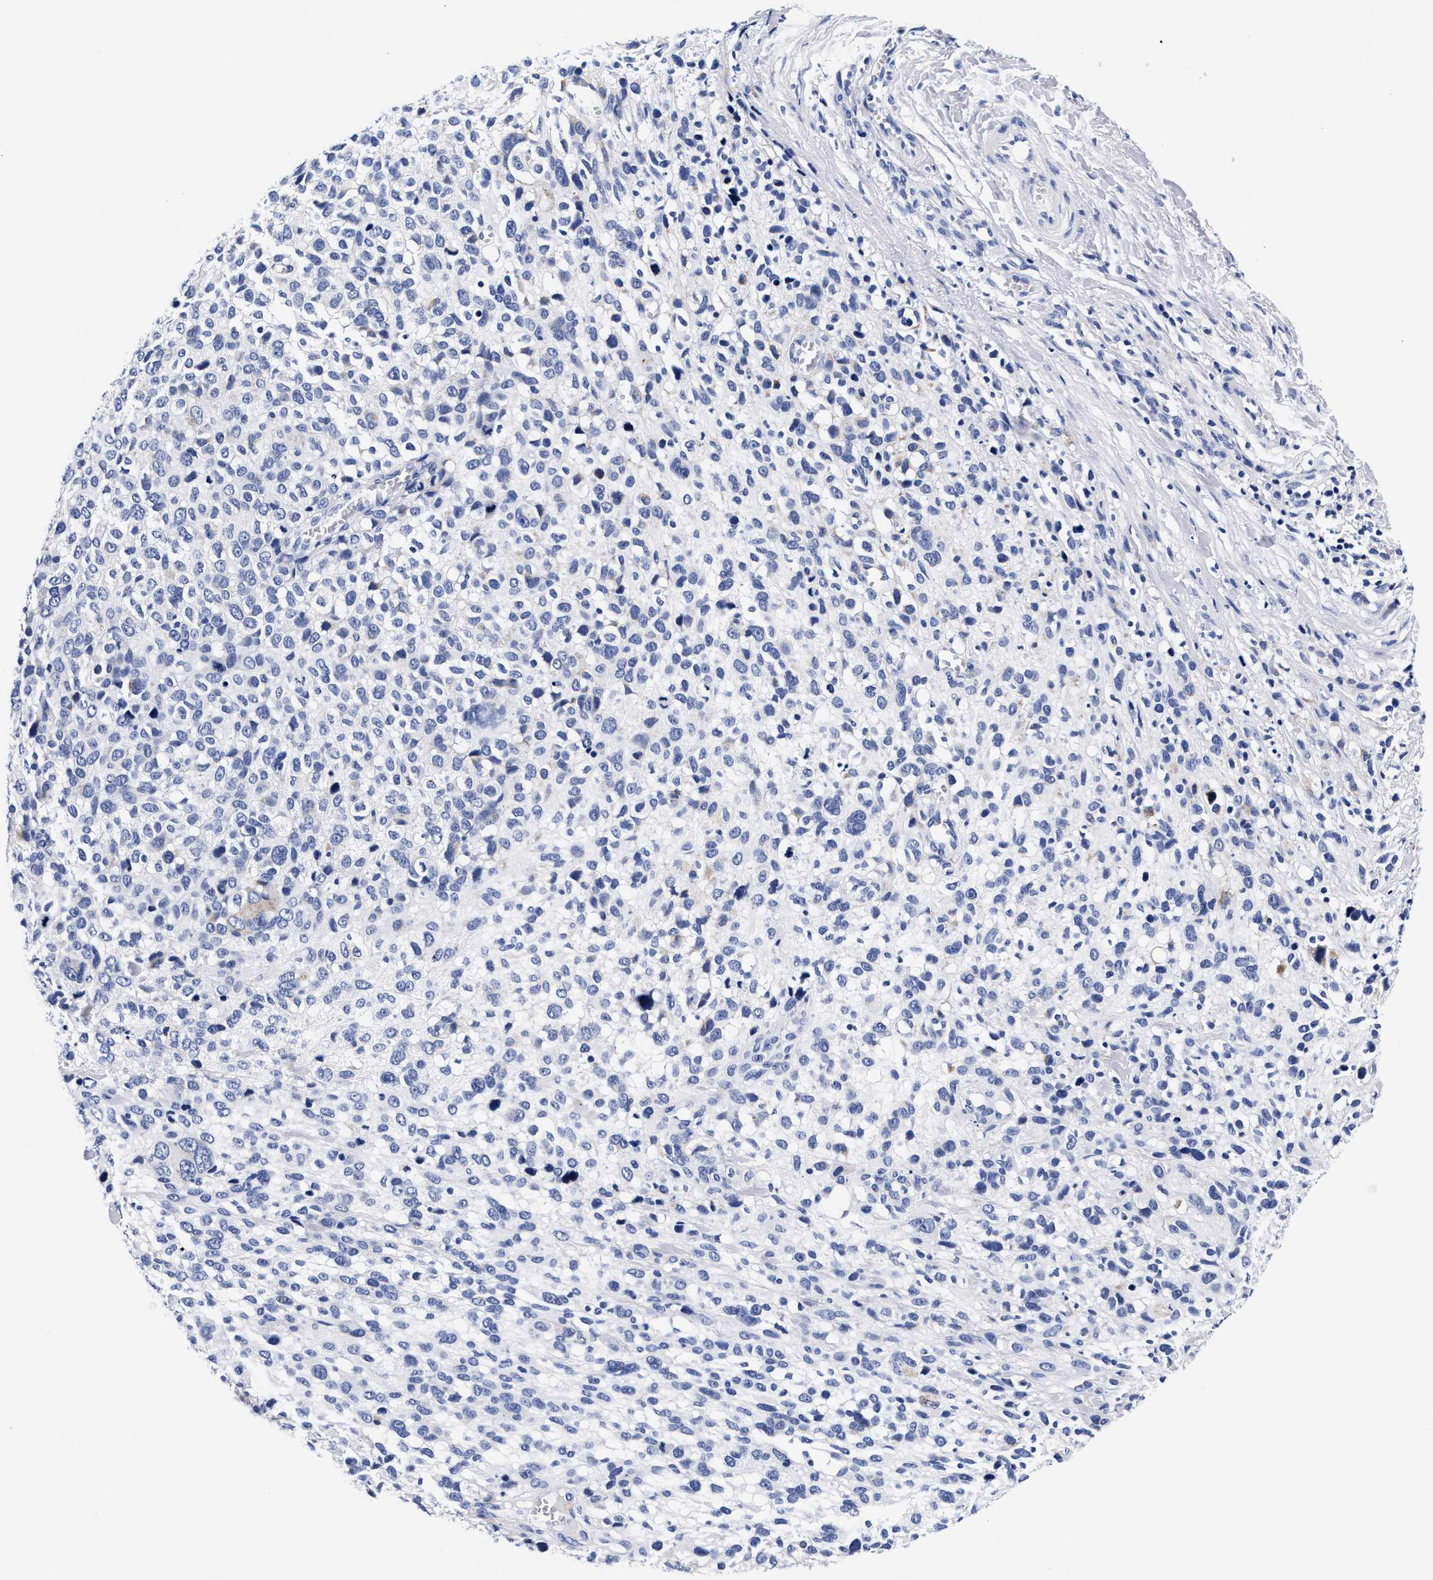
{"staining": {"intensity": "negative", "quantity": "none", "location": "none"}, "tissue": "melanoma", "cell_type": "Tumor cells", "image_type": "cancer", "snomed": [{"axis": "morphology", "description": "Malignant melanoma, NOS"}, {"axis": "topography", "description": "Skin"}], "caption": "High power microscopy histopathology image of an immunohistochemistry (IHC) image of melanoma, revealing no significant staining in tumor cells. The staining is performed using DAB (3,3'-diaminobenzidine) brown chromogen with nuclei counter-stained in using hematoxylin.", "gene": "RAB3B", "patient": {"sex": "female", "age": 55}}